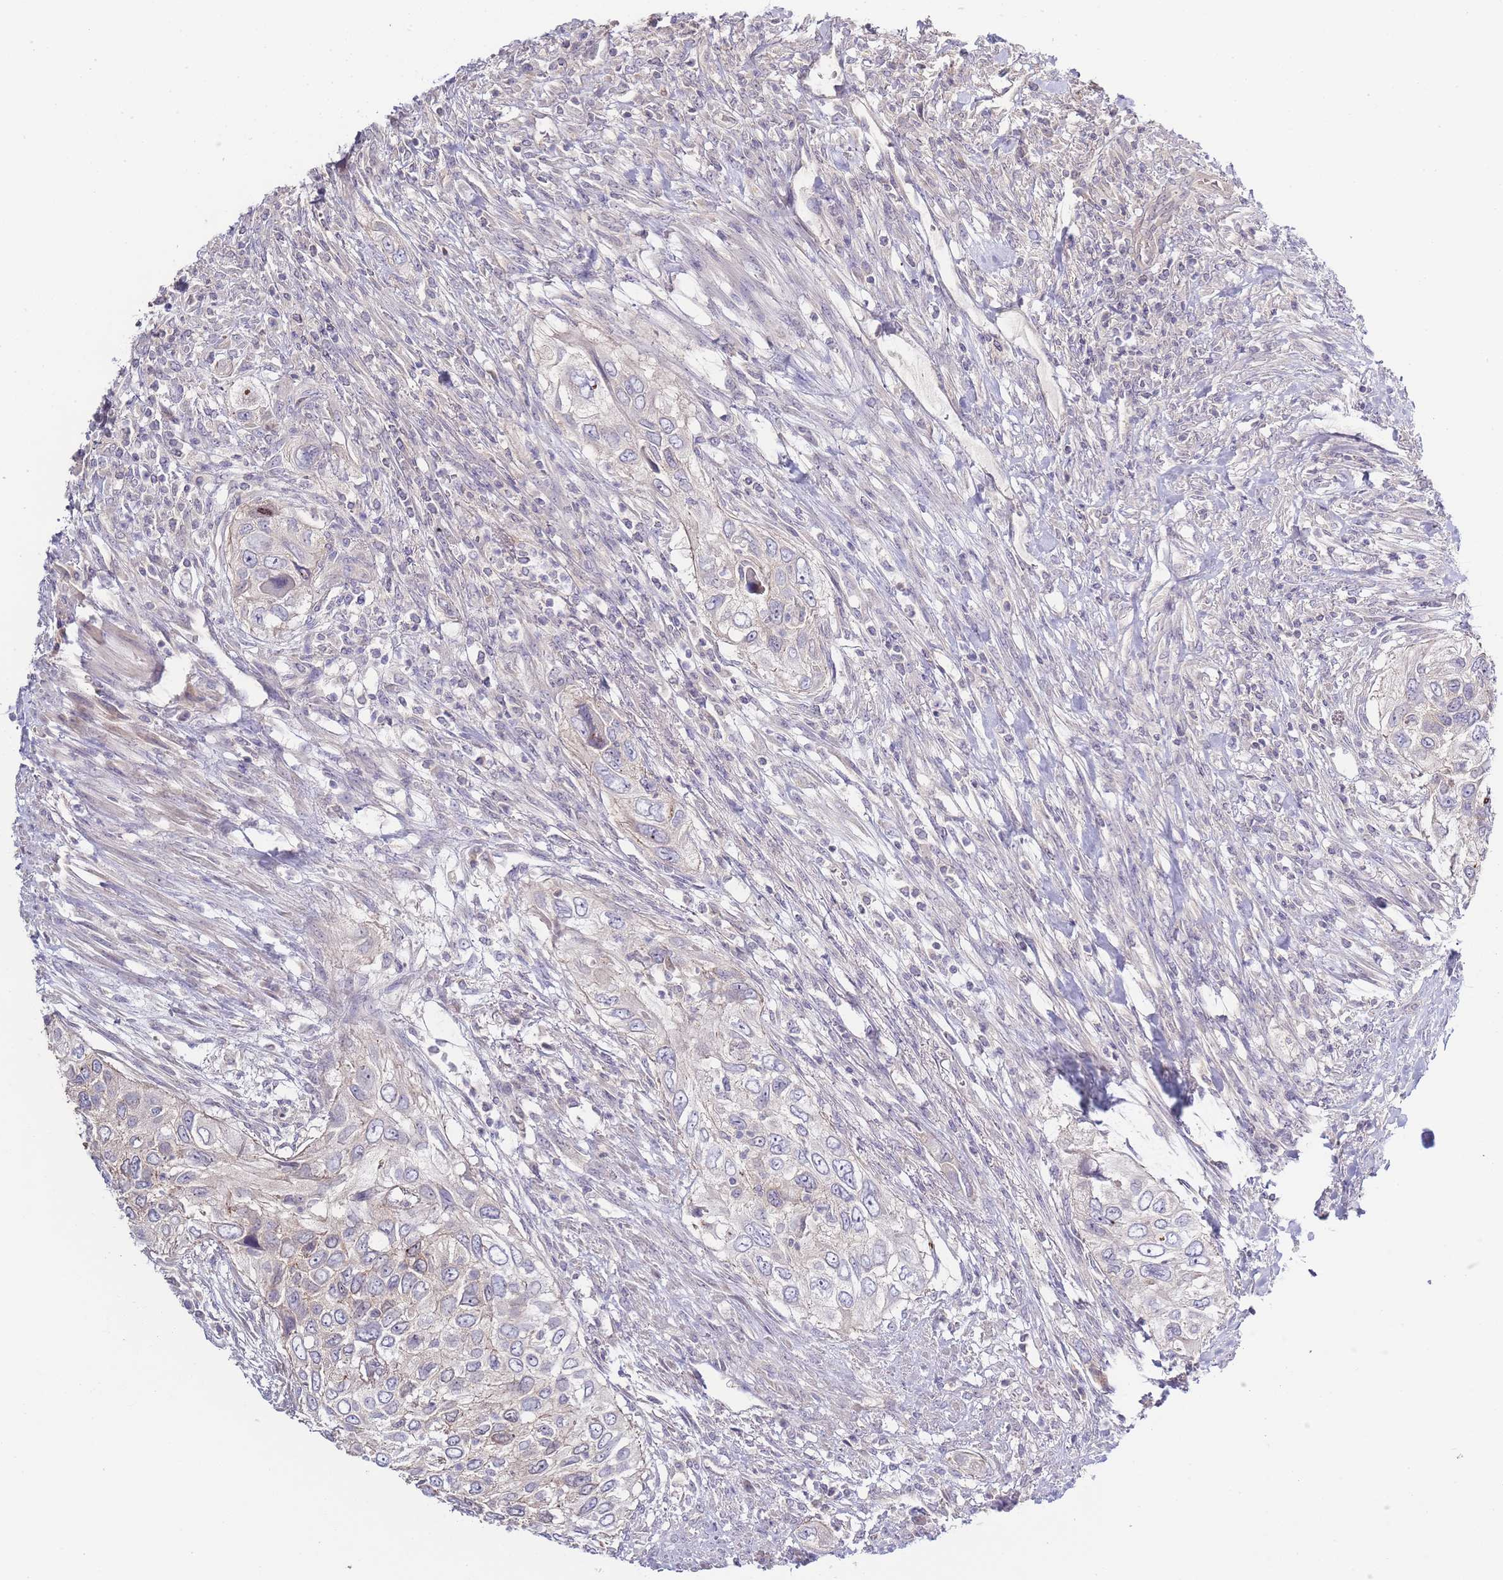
{"staining": {"intensity": "negative", "quantity": "none", "location": "none"}, "tissue": "urothelial cancer", "cell_type": "Tumor cells", "image_type": "cancer", "snomed": [{"axis": "morphology", "description": "Urothelial carcinoma, High grade"}, {"axis": "topography", "description": "Urinary bladder"}], "caption": "Protein analysis of urothelial cancer demonstrates no significant expression in tumor cells.", "gene": "SPHKAP", "patient": {"sex": "female", "age": 60}}